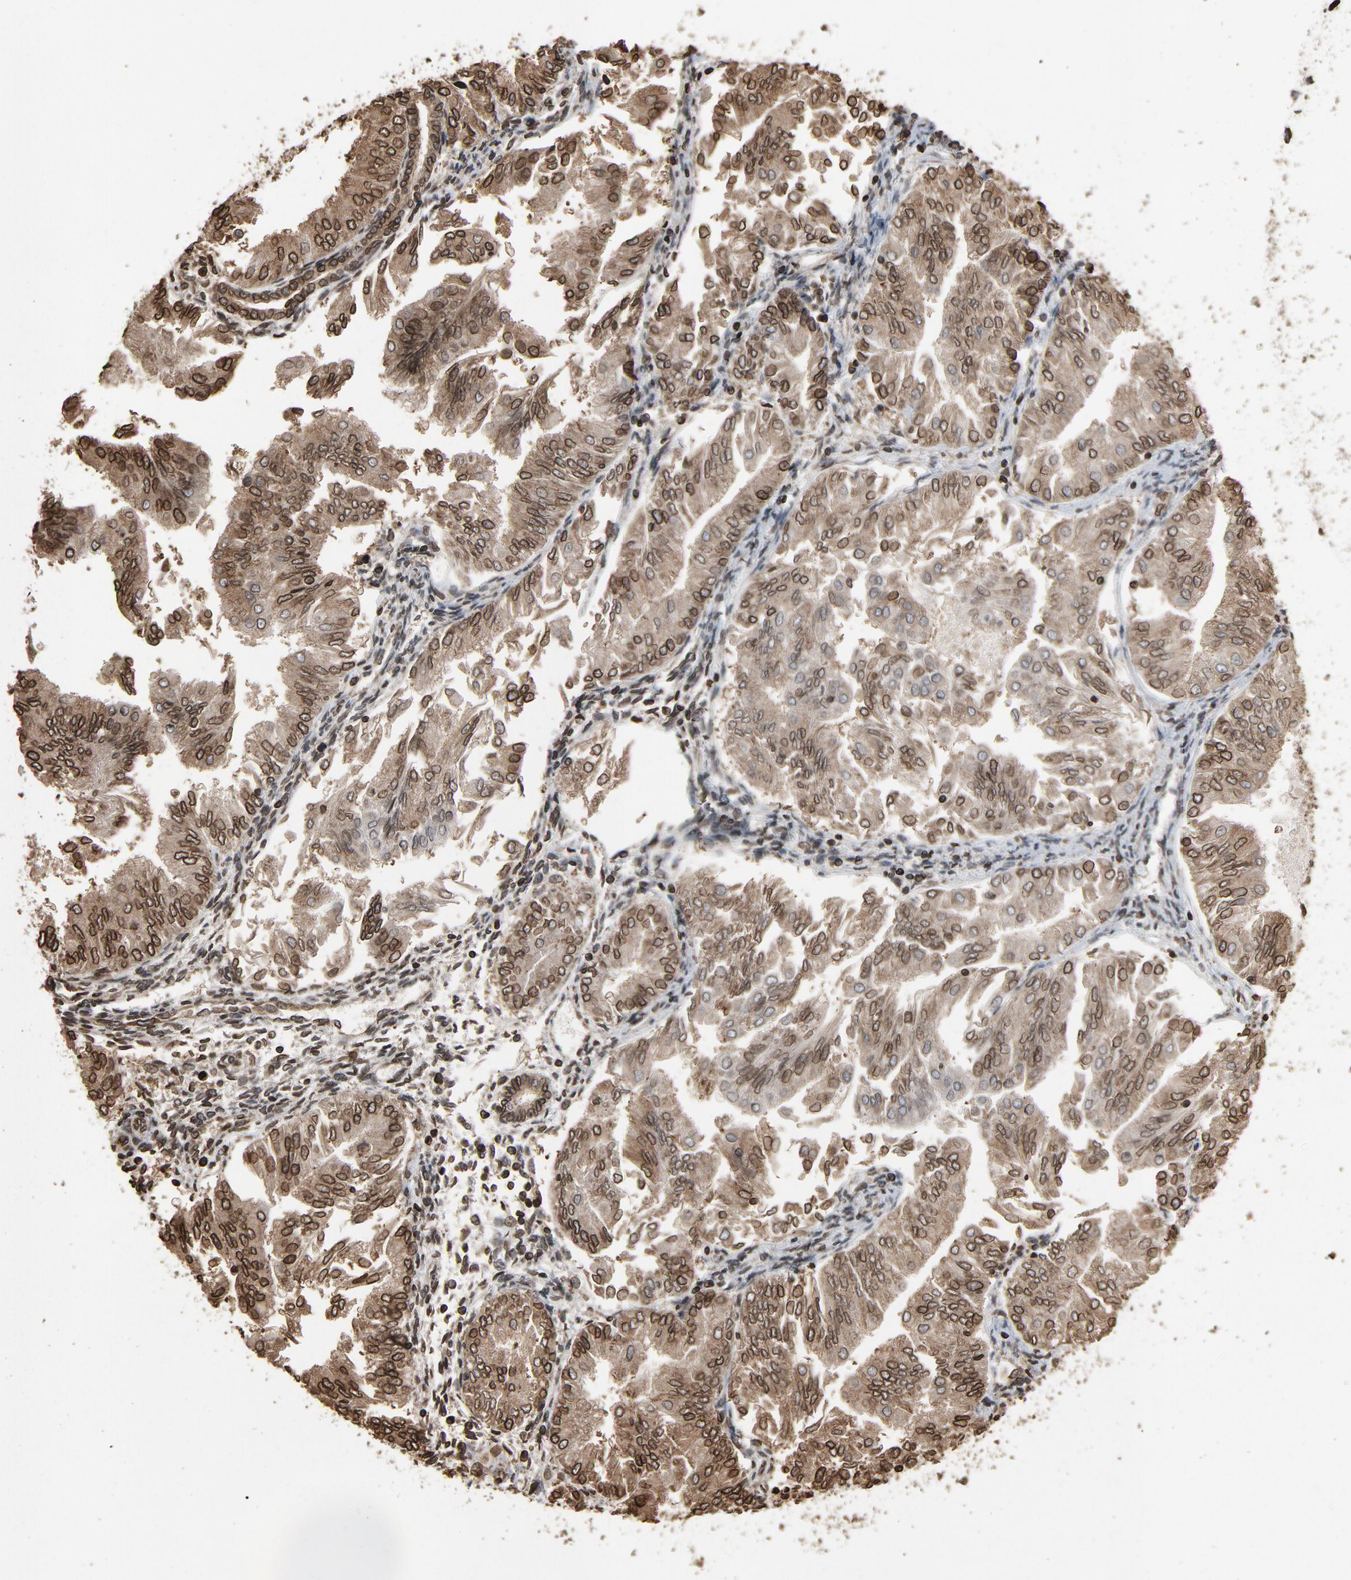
{"staining": {"intensity": "moderate", "quantity": ">75%", "location": "cytoplasmic/membranous,nuclear"}, "tissue": "endometrial cancer", "cell_type": "Tumor cells", "image_type": "cancer", "snomed": [{"axis": "morphology", "description": "Adenocarcinoma, NOS"}, {"axis": "topography", "description": "Endometrium"}], "caption": "Moderate cytoplasmic/membranous and nuclear protein staining is seen in about >75% of tumor cells in endometrial cancer (adenocarcinoma).", "gene": "UBE2D1", "patient": {"sex": "female", "age": 53}}